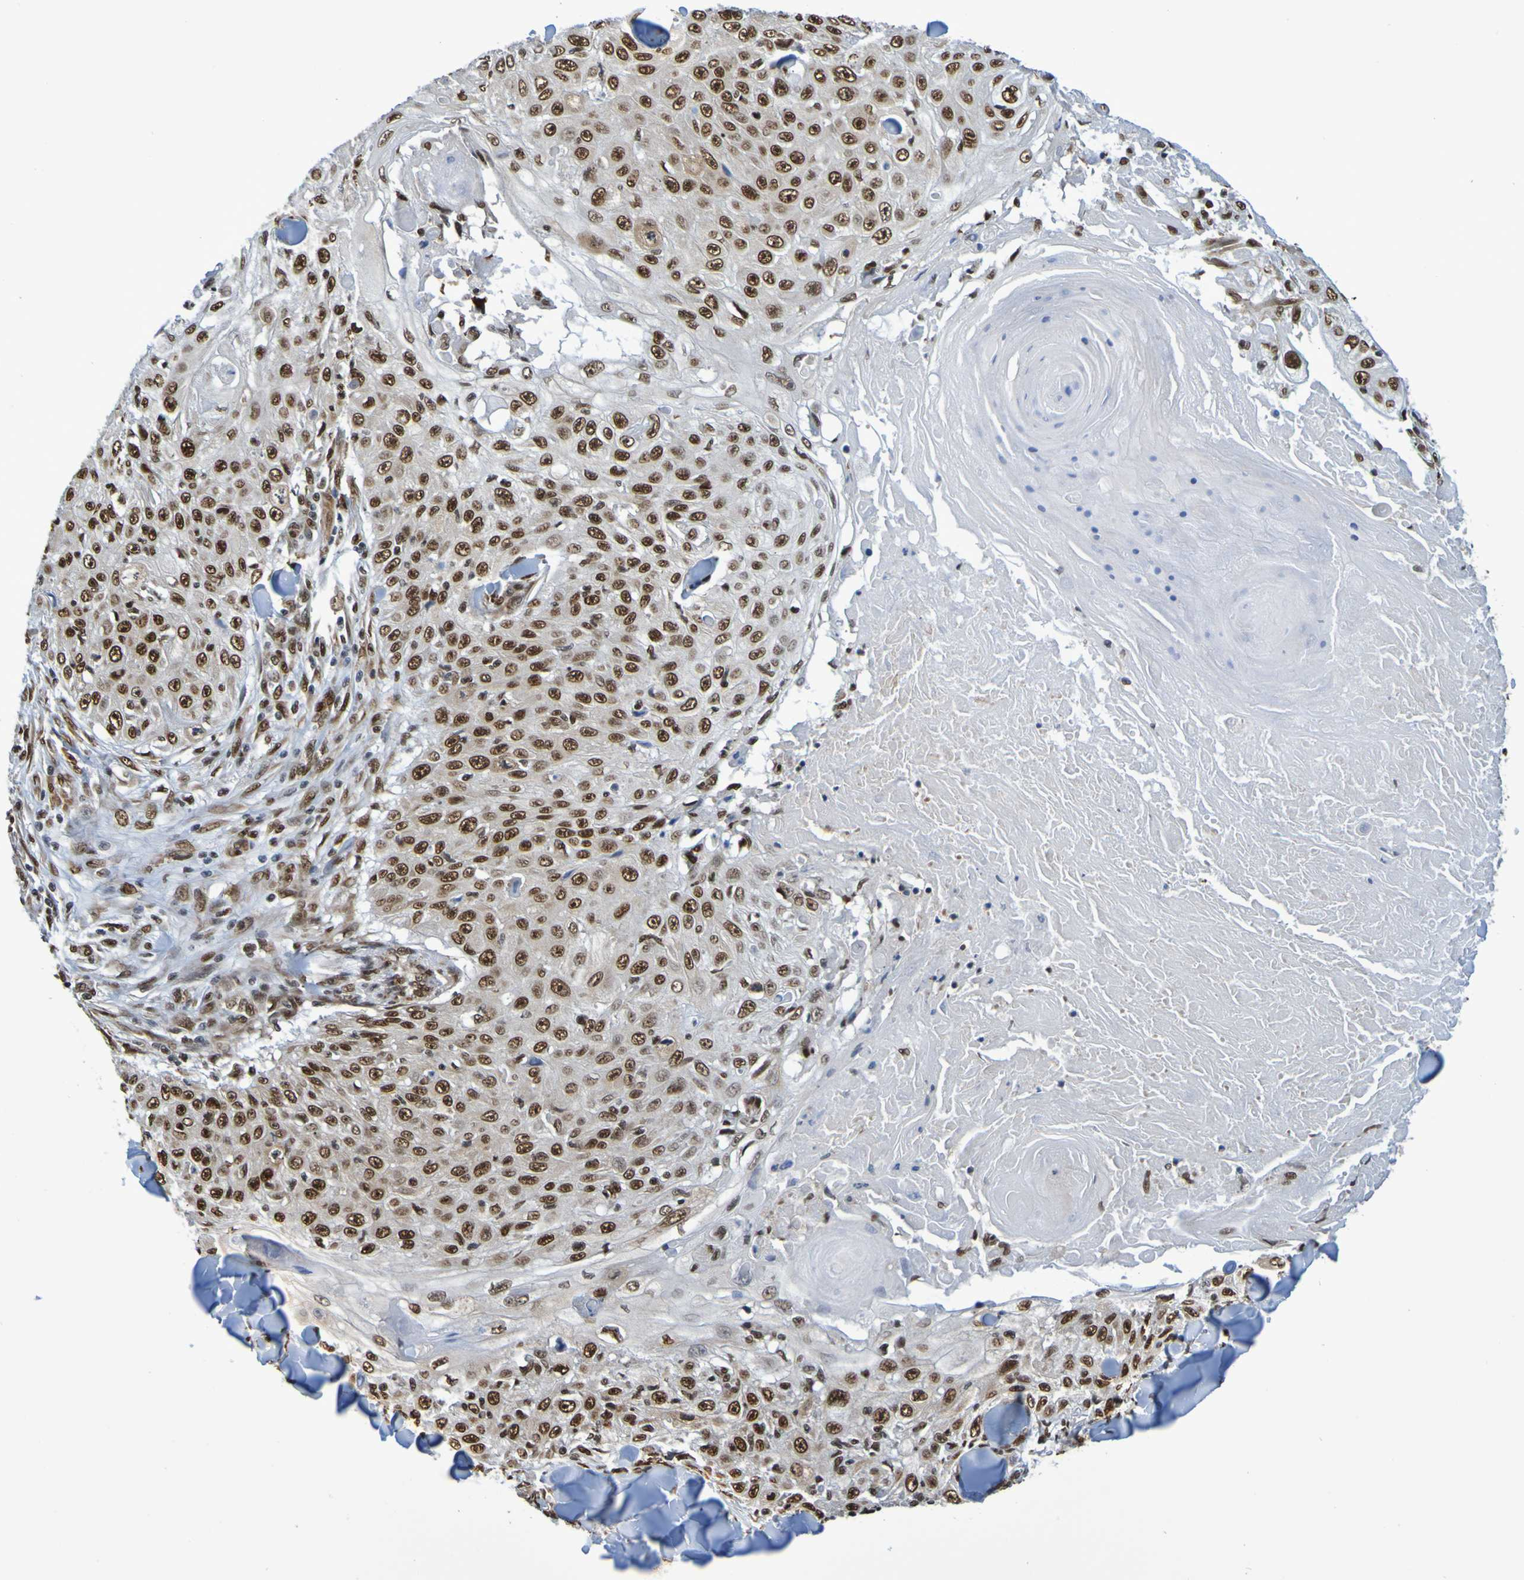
{"staining": {"intensity": "strong", "quantity": ">75%", "location": "nuclear"}, "tissue": "skin cancer", "cell_type": "Tumor cells", "image_type": "cancer", "snomed": [{"axis": "morphology", "description": "Squamous cell carcinoma, NOS"}, {"axis": "topography", "description": "Skin"}], "caption": "Squamous cell carcinoma (skin) stained with a brown dye exhibits strong nuclear positive expression in about >75% of tumor cells.", "gene": "HDAC2", "patient": {"sex": "male", "age": 86}}